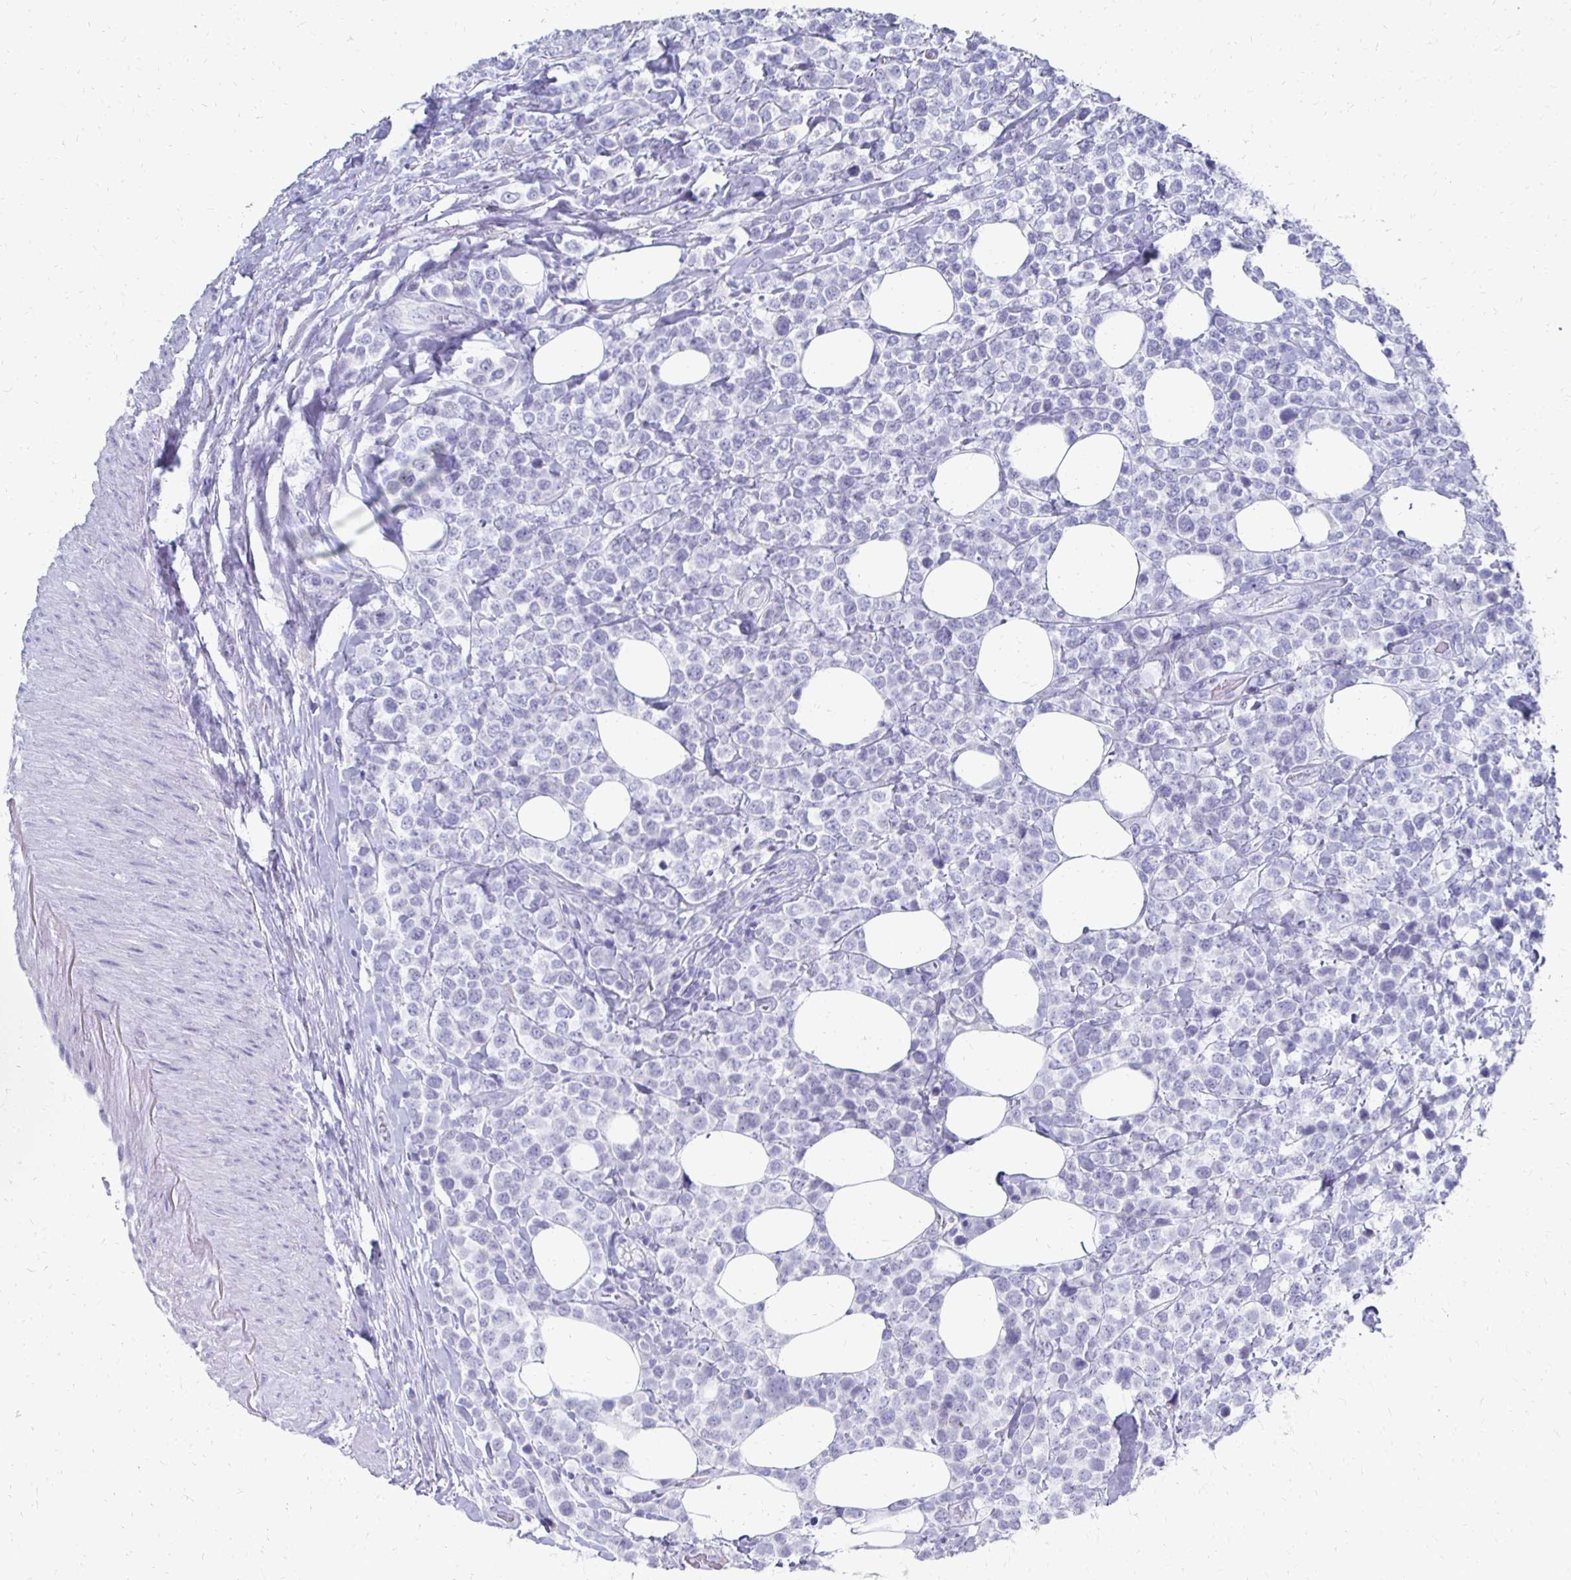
{"staining": {"intensity": "negative", "quantity": "none", "location": "none"}, "tissue": "lymphoma", "cell_type": "Tumor cells", "image_type": "cancer", "snomed": [{"axis": "morphology", "description": "Malignant lymphoma, non-Hodgkin's type, High grade"}, {"axis": "topography", "description": "Soft tissue"}], "caption": "Tumor cells show no significant protein staining in lymphoma.", "gene": "SYCP3", "patient": {"sex": "female", "age": 56}}